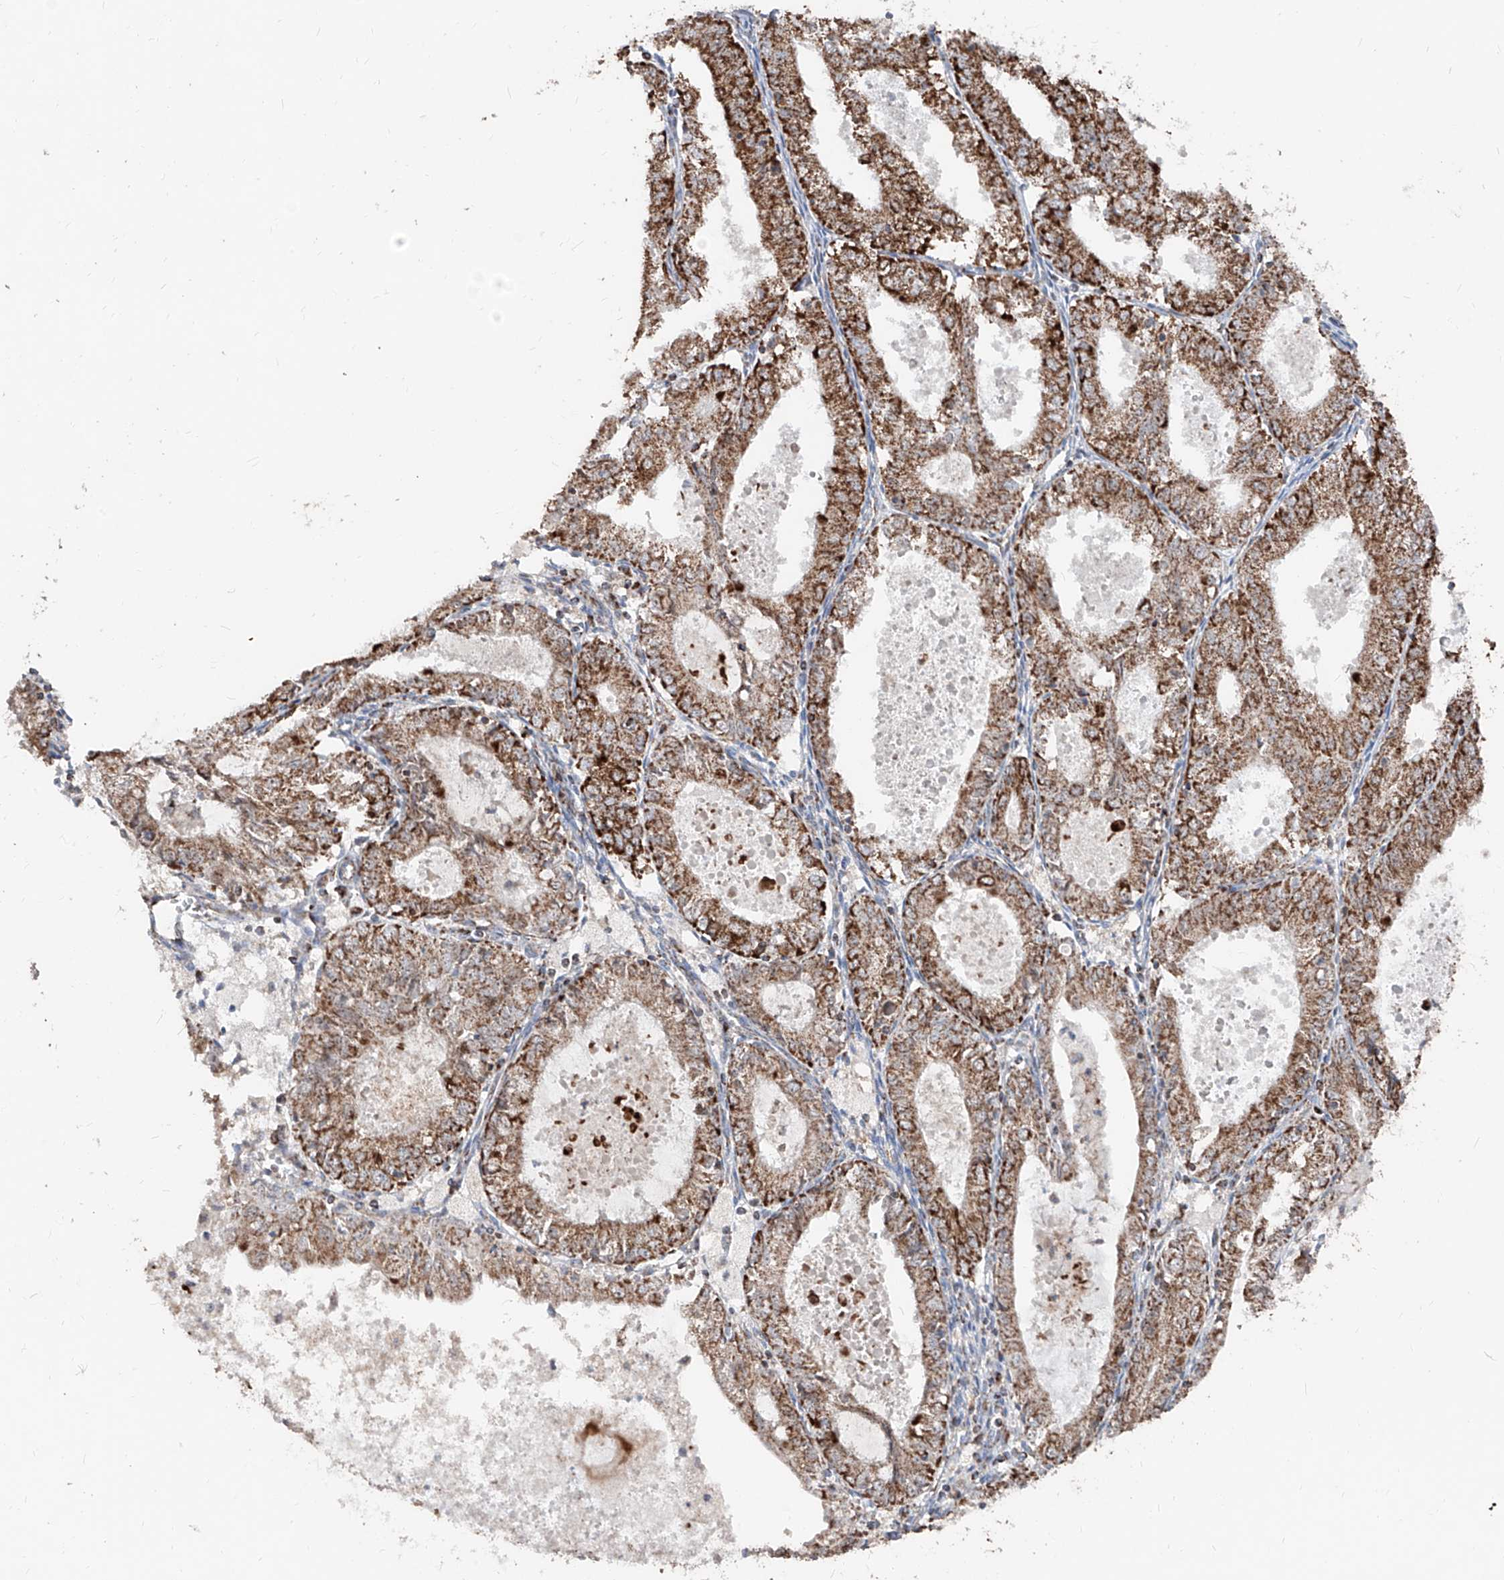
{"staining": {"intensity": "moderate", "quantity": ">75%", "location": "cytoplasmic/membranous"}, "tissue": "endometrial cancer", "cell_type": "Tumor cells", "image_type": "cancer", "snomed": [{"axis": "morphology", "description": "Adenocarcinoma, NOS"}, {"axis": "topography", "description": "Endometrium"}], "caption": "The micrograph exhibits staining of adenocarcinoma (endometrial), revealing moderate cytoplasmic/membranous protein staining (brown color) within tumor cells. (brown staining indicates protein expression, while blue staining denotes nuclei).", "gene": "NDUFB3", "patient": {"sex": "female", "age": 57}}